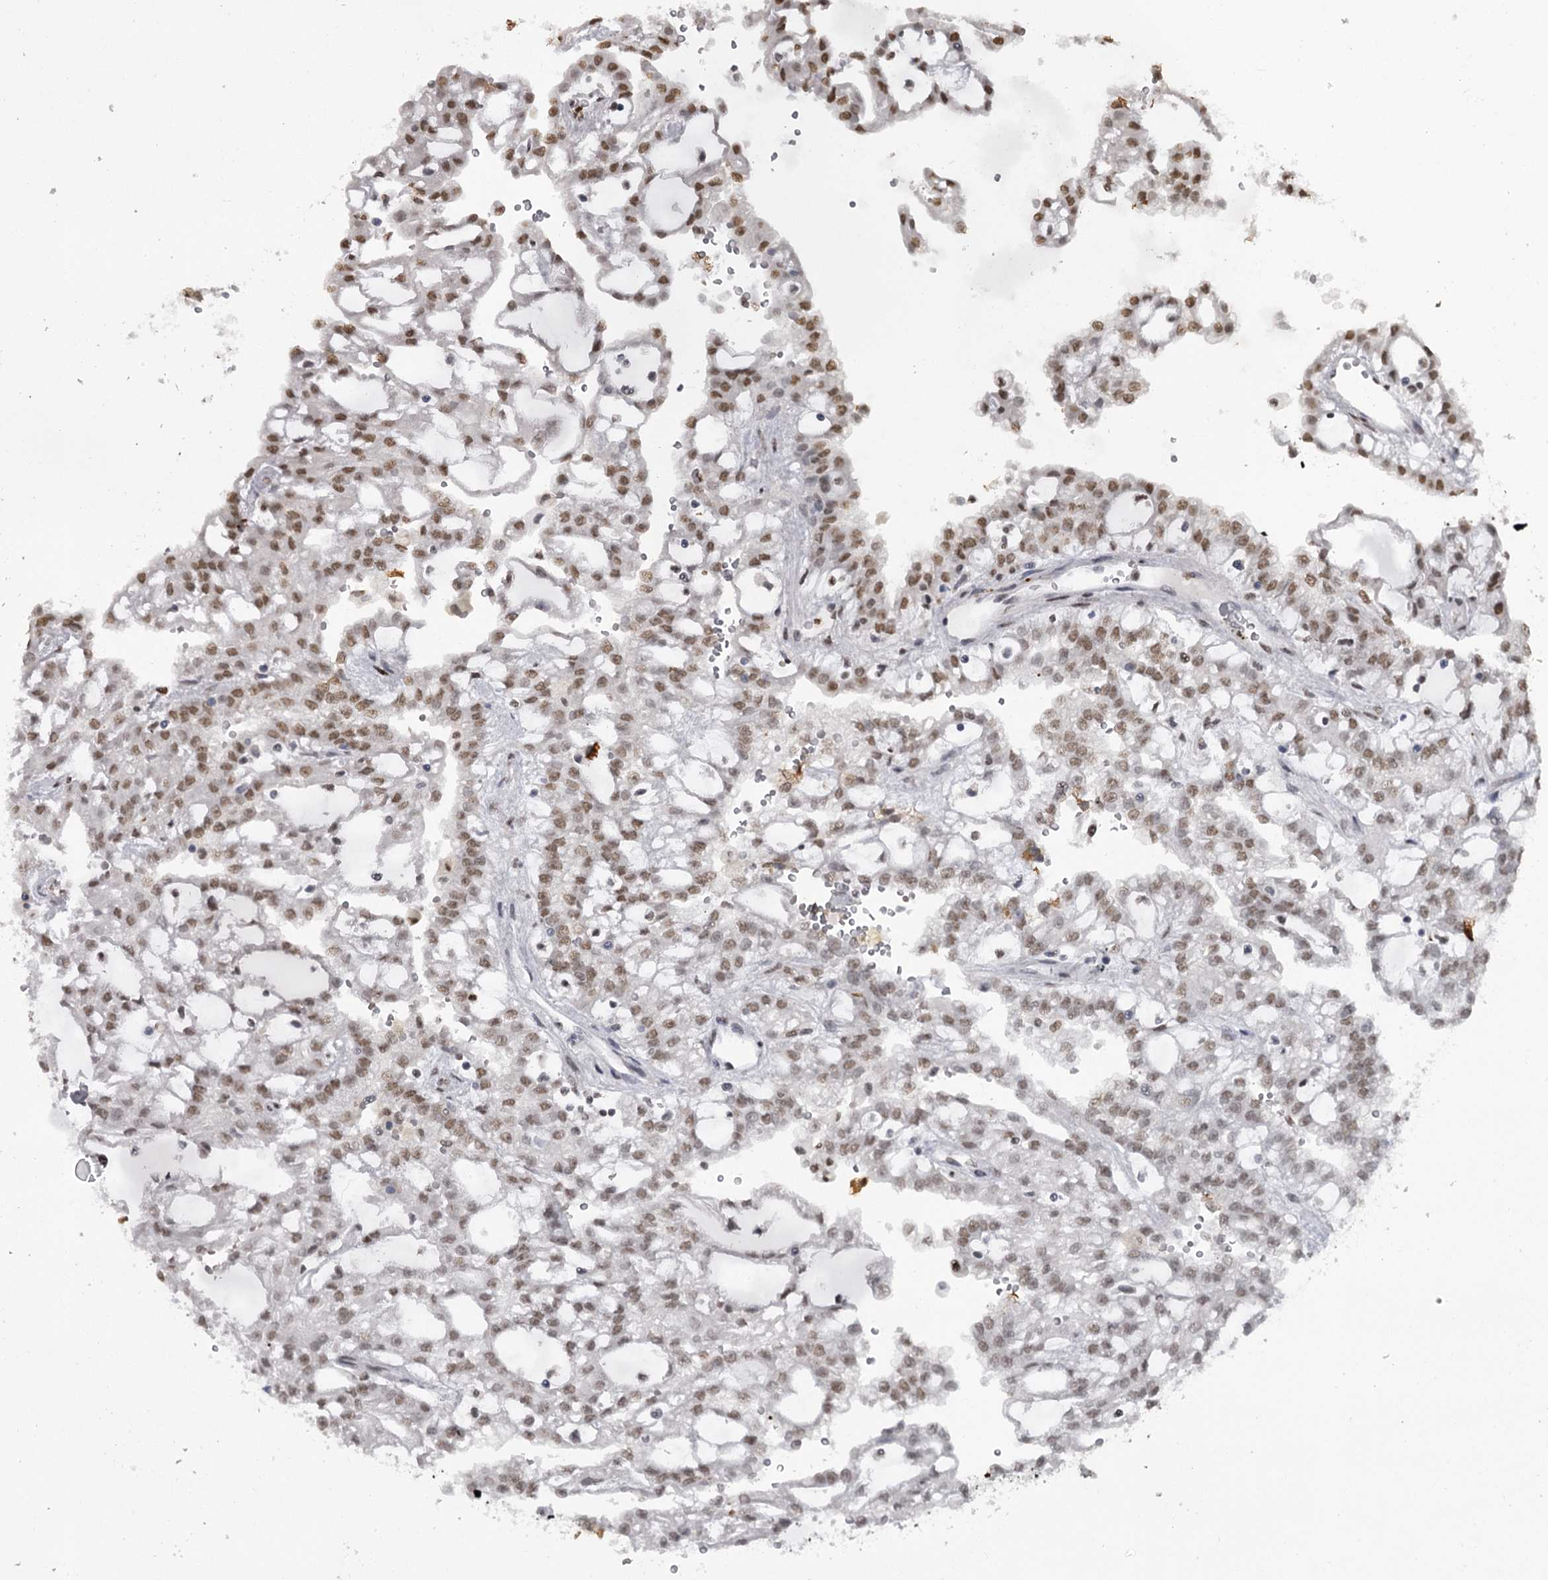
{"staining": {"intensity": "moderate", "quantity": ">75%", "location": "nuclear"}, "tissue": "renal cancer", "cell_type": "Tumor cells", "image_type": "cancer", "snomed": [{"axis": "morphology", "description": "Adenocarcinoma, NOS"}, {"axis": "topography", "description": "Kidney"}], "caption": "Protein positivity by IHC displays moderate nuclear expression in about >75% of tumor cells in renal cancer (adenocarcinoma).", "gene": "THYN1", "patient": {"sex": "male", "age": 63}}